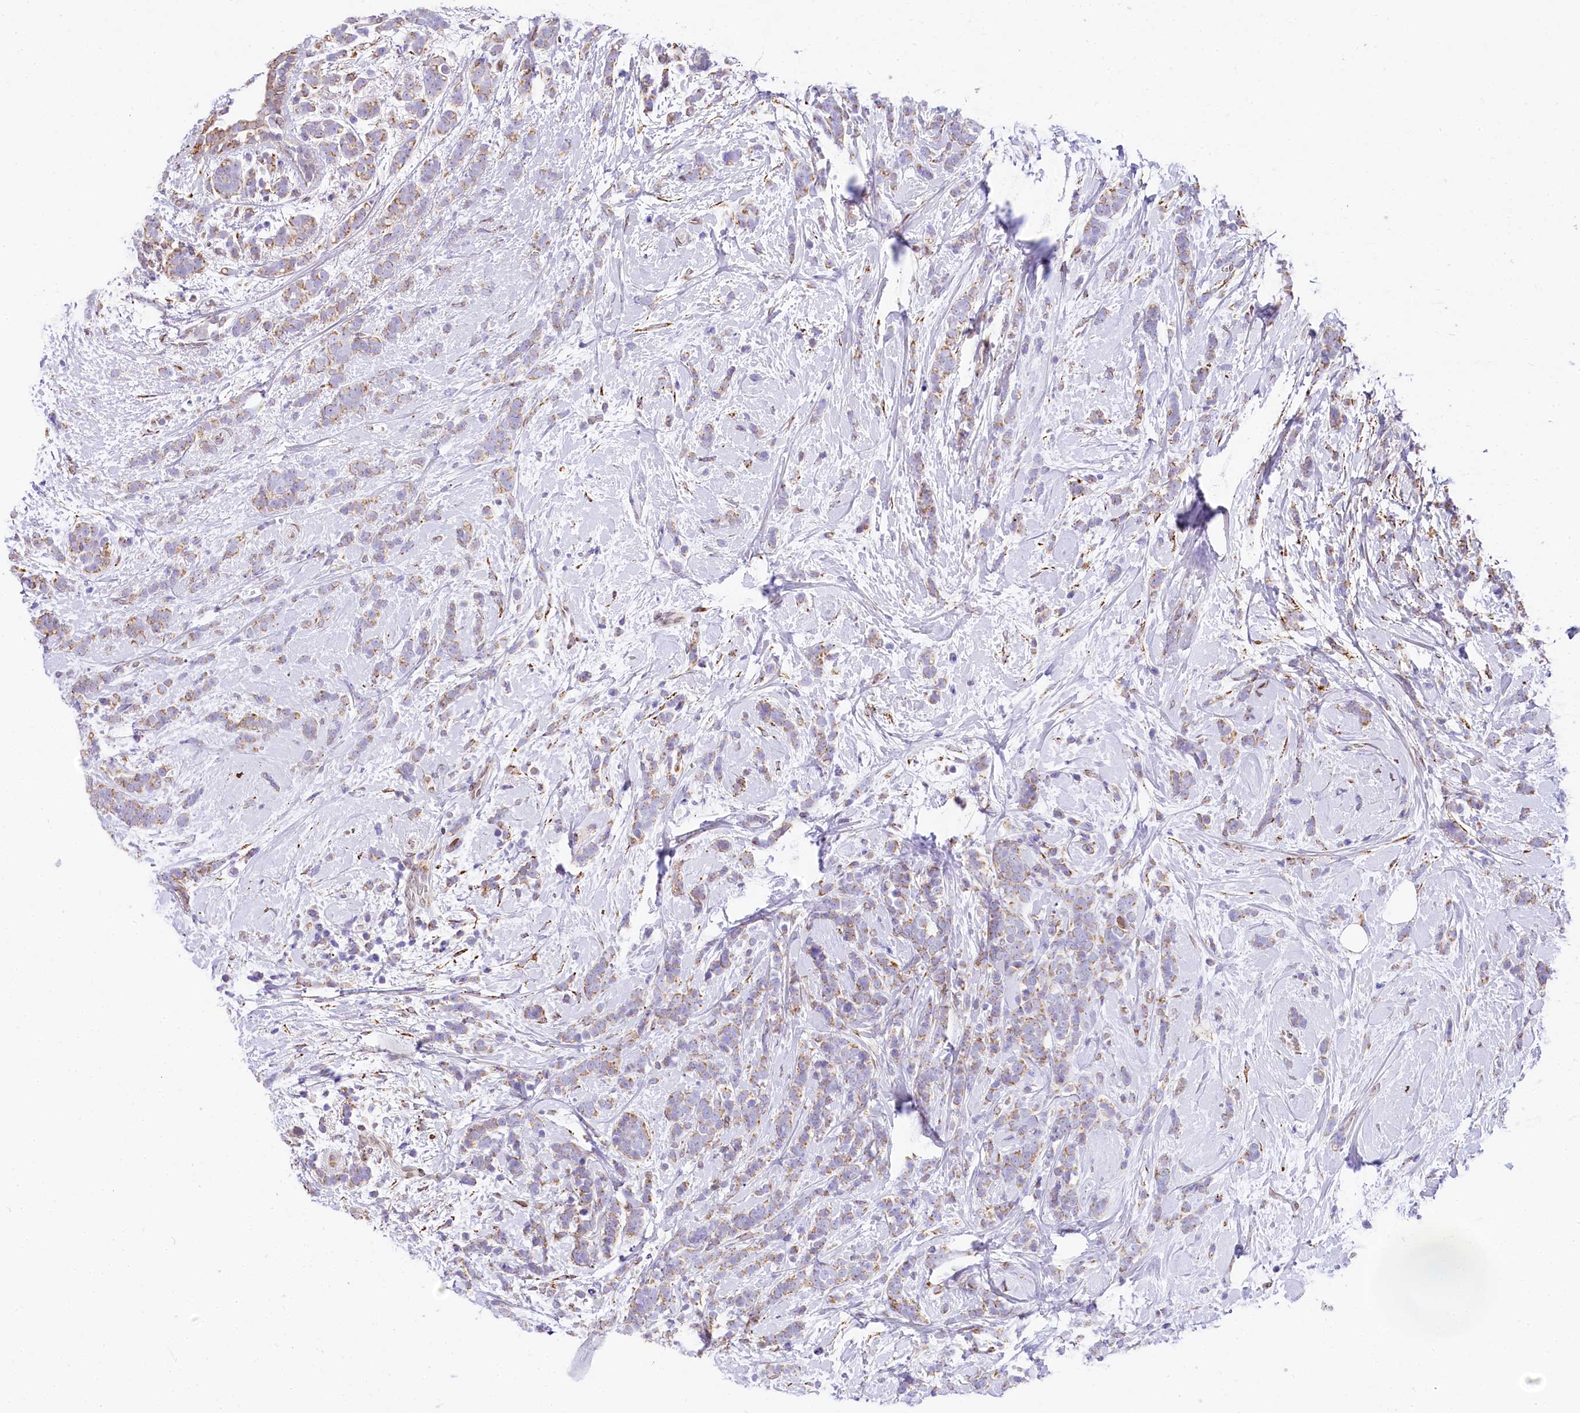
{"staining": {"intensity": "weak", "quantity": "25%-75%", "location": "cytoplasmic/membranous"}, "tissue": "breast cancer", "cell_type": "Tumor cells", "image_type": "cancer", "snomed": [{"axis": "morphology", "description": "Lobular carcinoma"}, {"axis": "topography", "description": "Breast"}], "caption": "This photomicrograph shows immunohistochemistry (IHC) staining of lobular carcinoma (breast), with low weak cytoplasmic/membranous staining in about 25%-75% of tumor cells.", "gene": "PPIP5K2", "patient": {"sex": "female", "age": 58}}